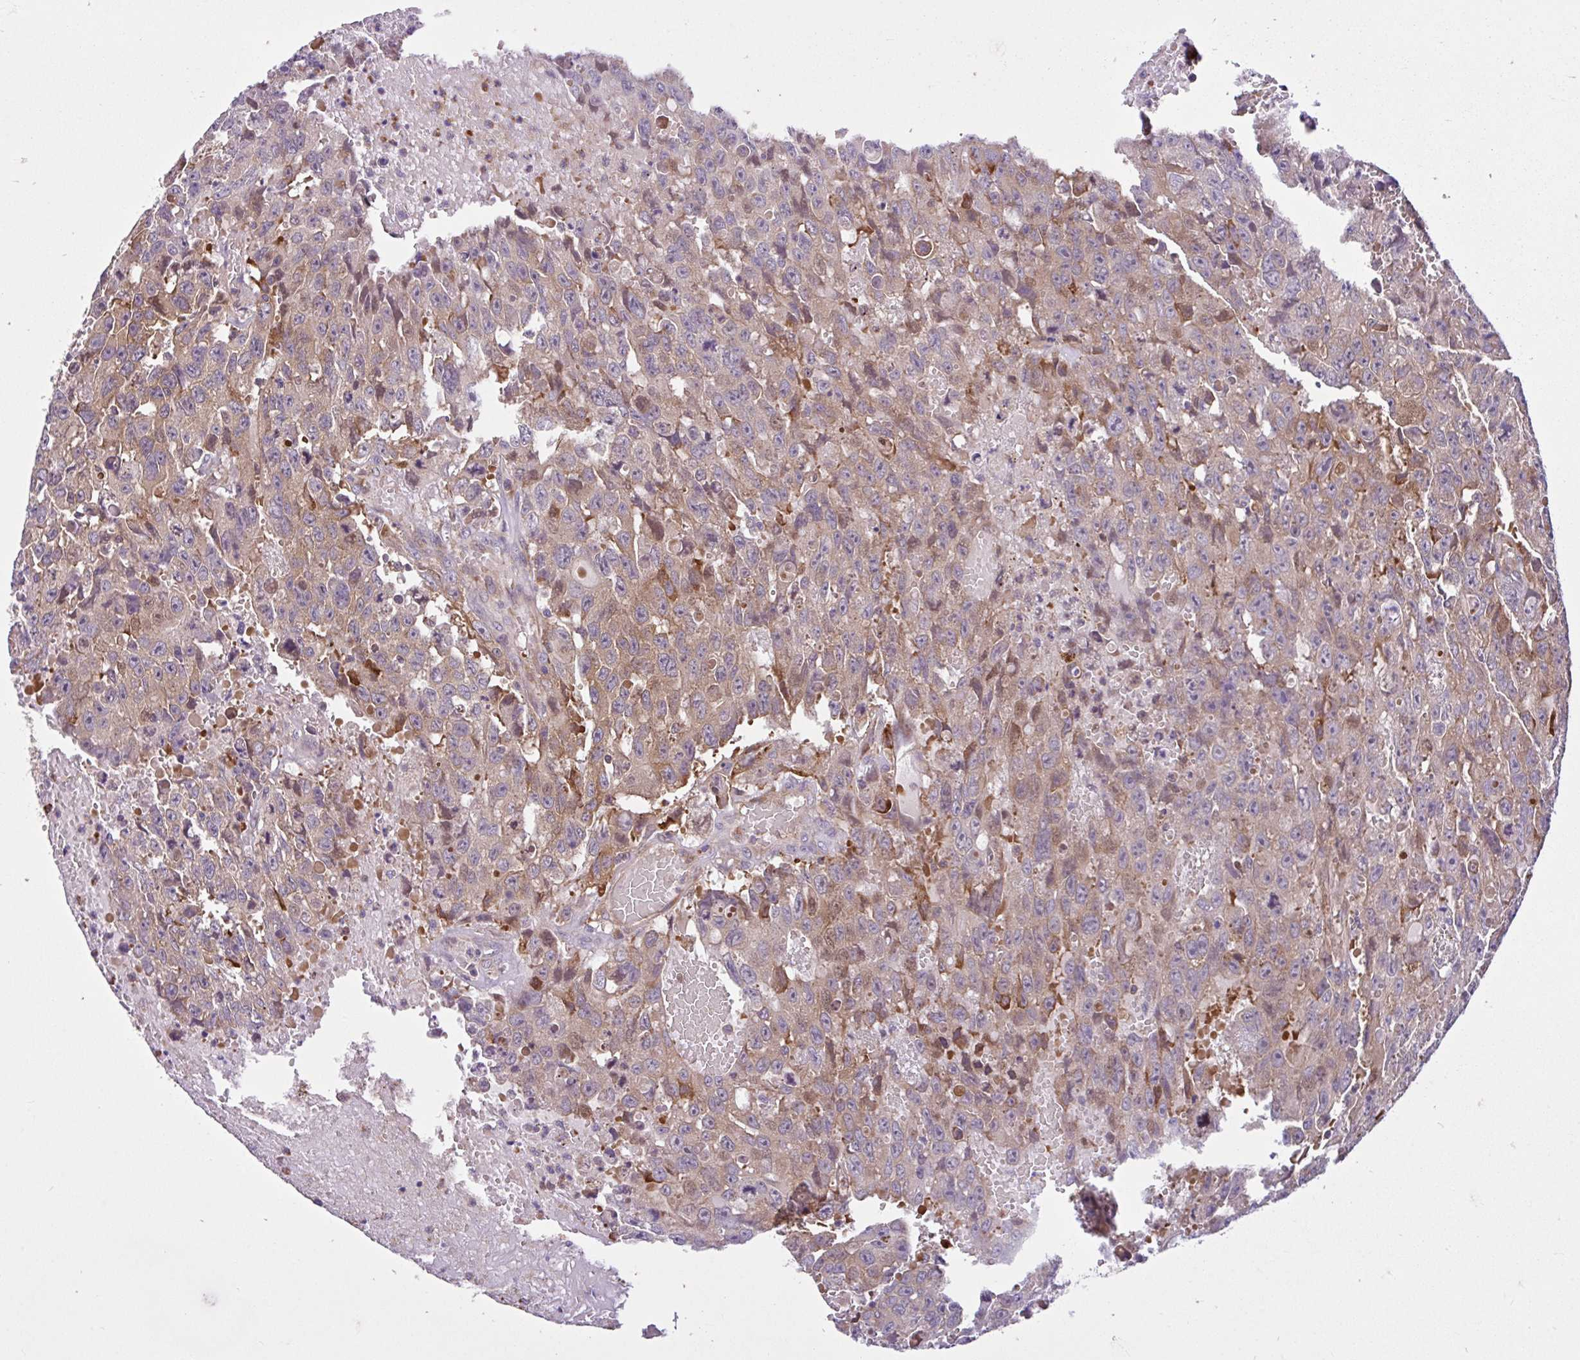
{"staining": {"intensity": "weak", "quantity": "25%-75%", "location": "cytoplasmic/membranous"}, "tissue": "testis cancer", "cell_type": "Tumor cells", "image_type": "cancer", "snomed": [{"axis": "morphology", "description": "Seminoma, NOS"}, {"axis": "topography", "description": "Testis"}], "caption": "Testis seminoma stained with a brown dye demonstrates weak cytoplasmic/membranous positive positivity in approximately 25%-75% of tumor cells.", "gene": "NTPCR", "patient": {"sex": "male", "age": 26}}